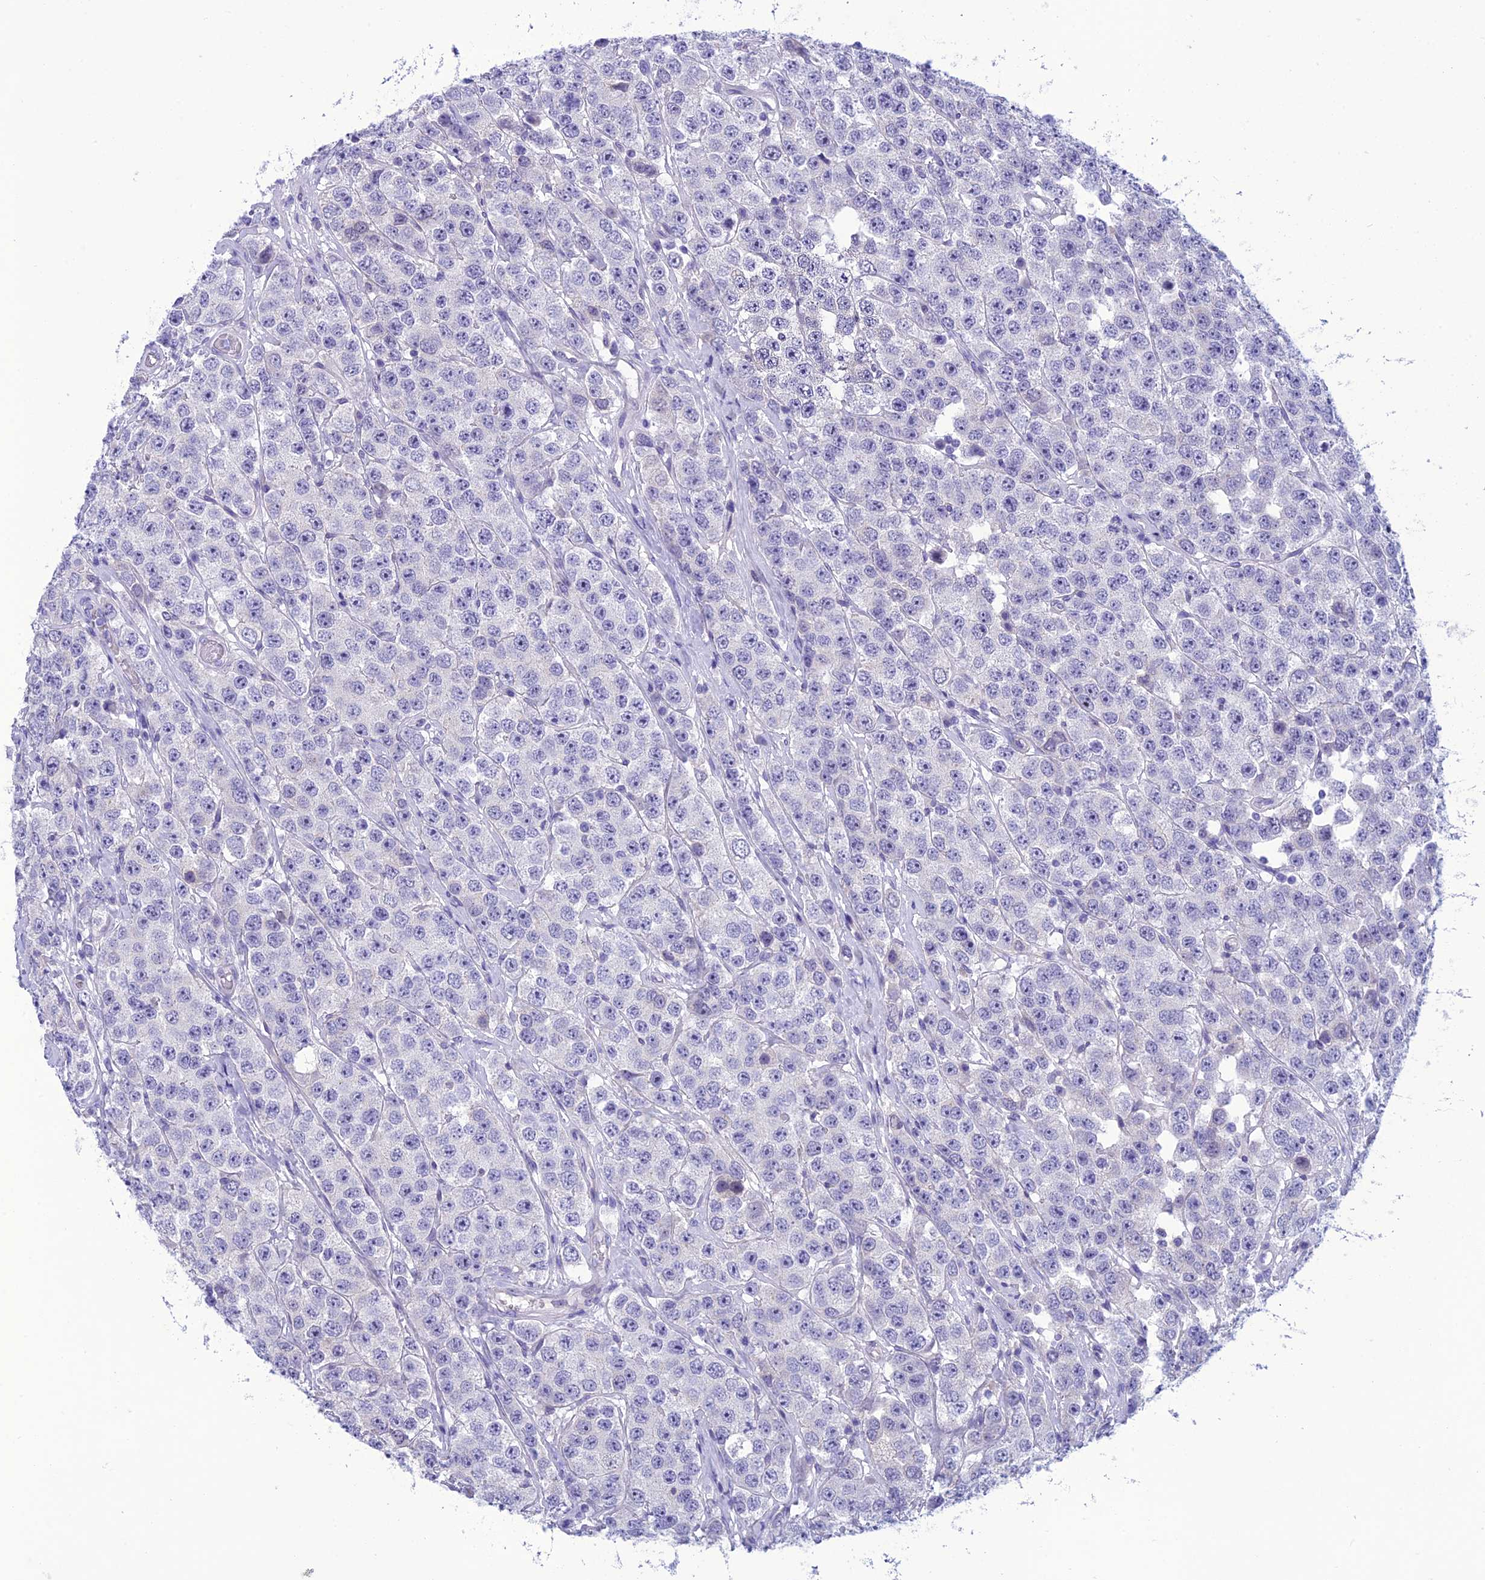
{"staining": {"intensity": "negative", "quantity": "none", "location": "none"}, "tissue": "testis cancer", "cell_type": "Tumor cells", "image_type": "cancer", "snomed": [{"axis": "morphology", "description": "Seminoma, NOS"}, {"axis": "topography", "description": "Testis"}], "caption": "Seminoma (testis) was stained to show a protein in brown. There is no significant staining in tumor cells.", "gene": "BBS2", "patient": {"sex": "male", "age": 28}}